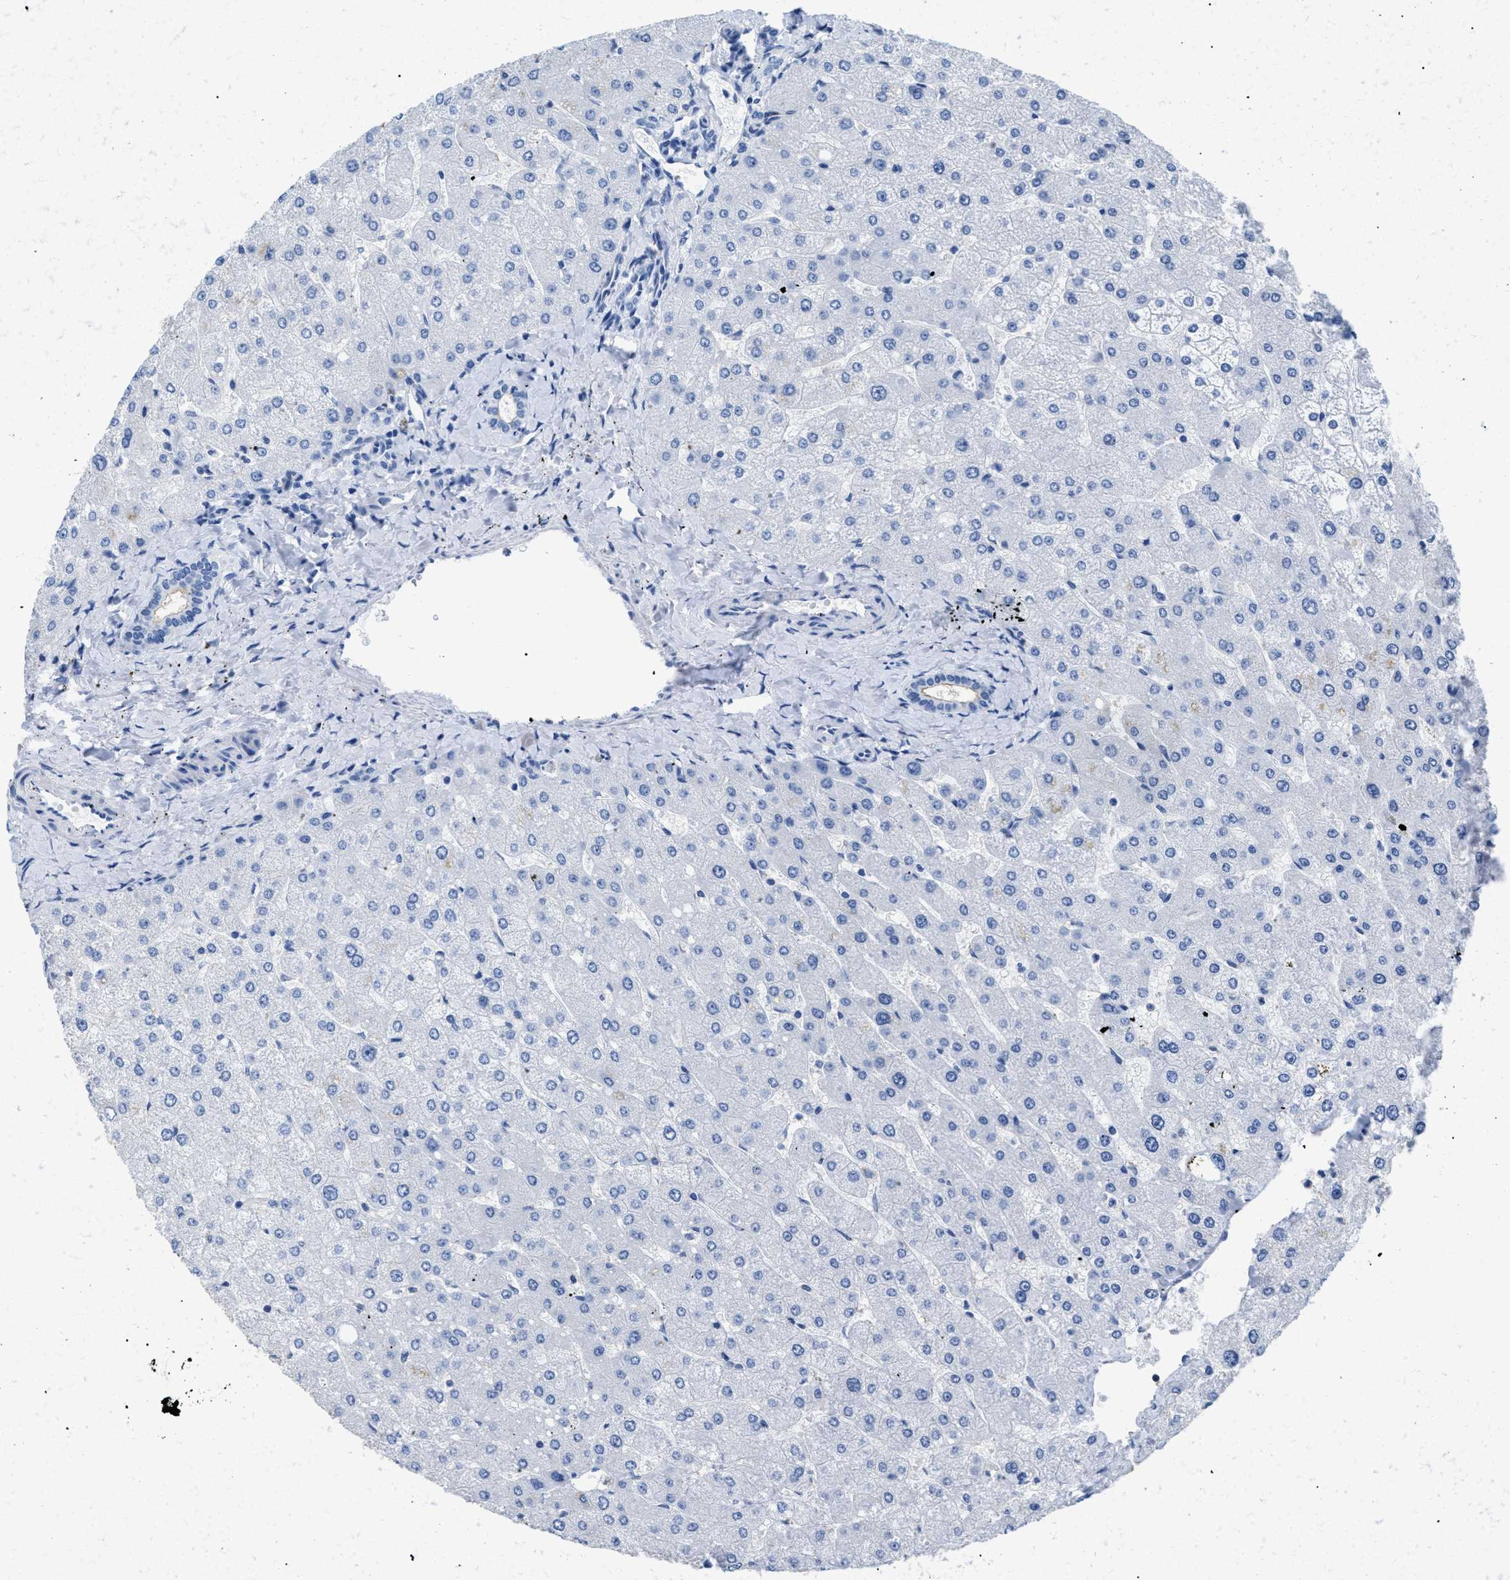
{"staining": {"intensity": "negative", "quantity": "none", "location": "none"}, "tissue": "liver", "cell_type": "Cholangiocytes", "image_type": "normal", "snomed": [{"axis": "morphology", "description": "Normal tissue, NOS"}, {"axis": "topography", "description": "Liver"}], "caption": "This is an immunohistochemistry image of unremarkable human liver. There is no staining in cholangiocytes.", "gene": "DLC1", "patient": {"sex": "male", "age": 55}}